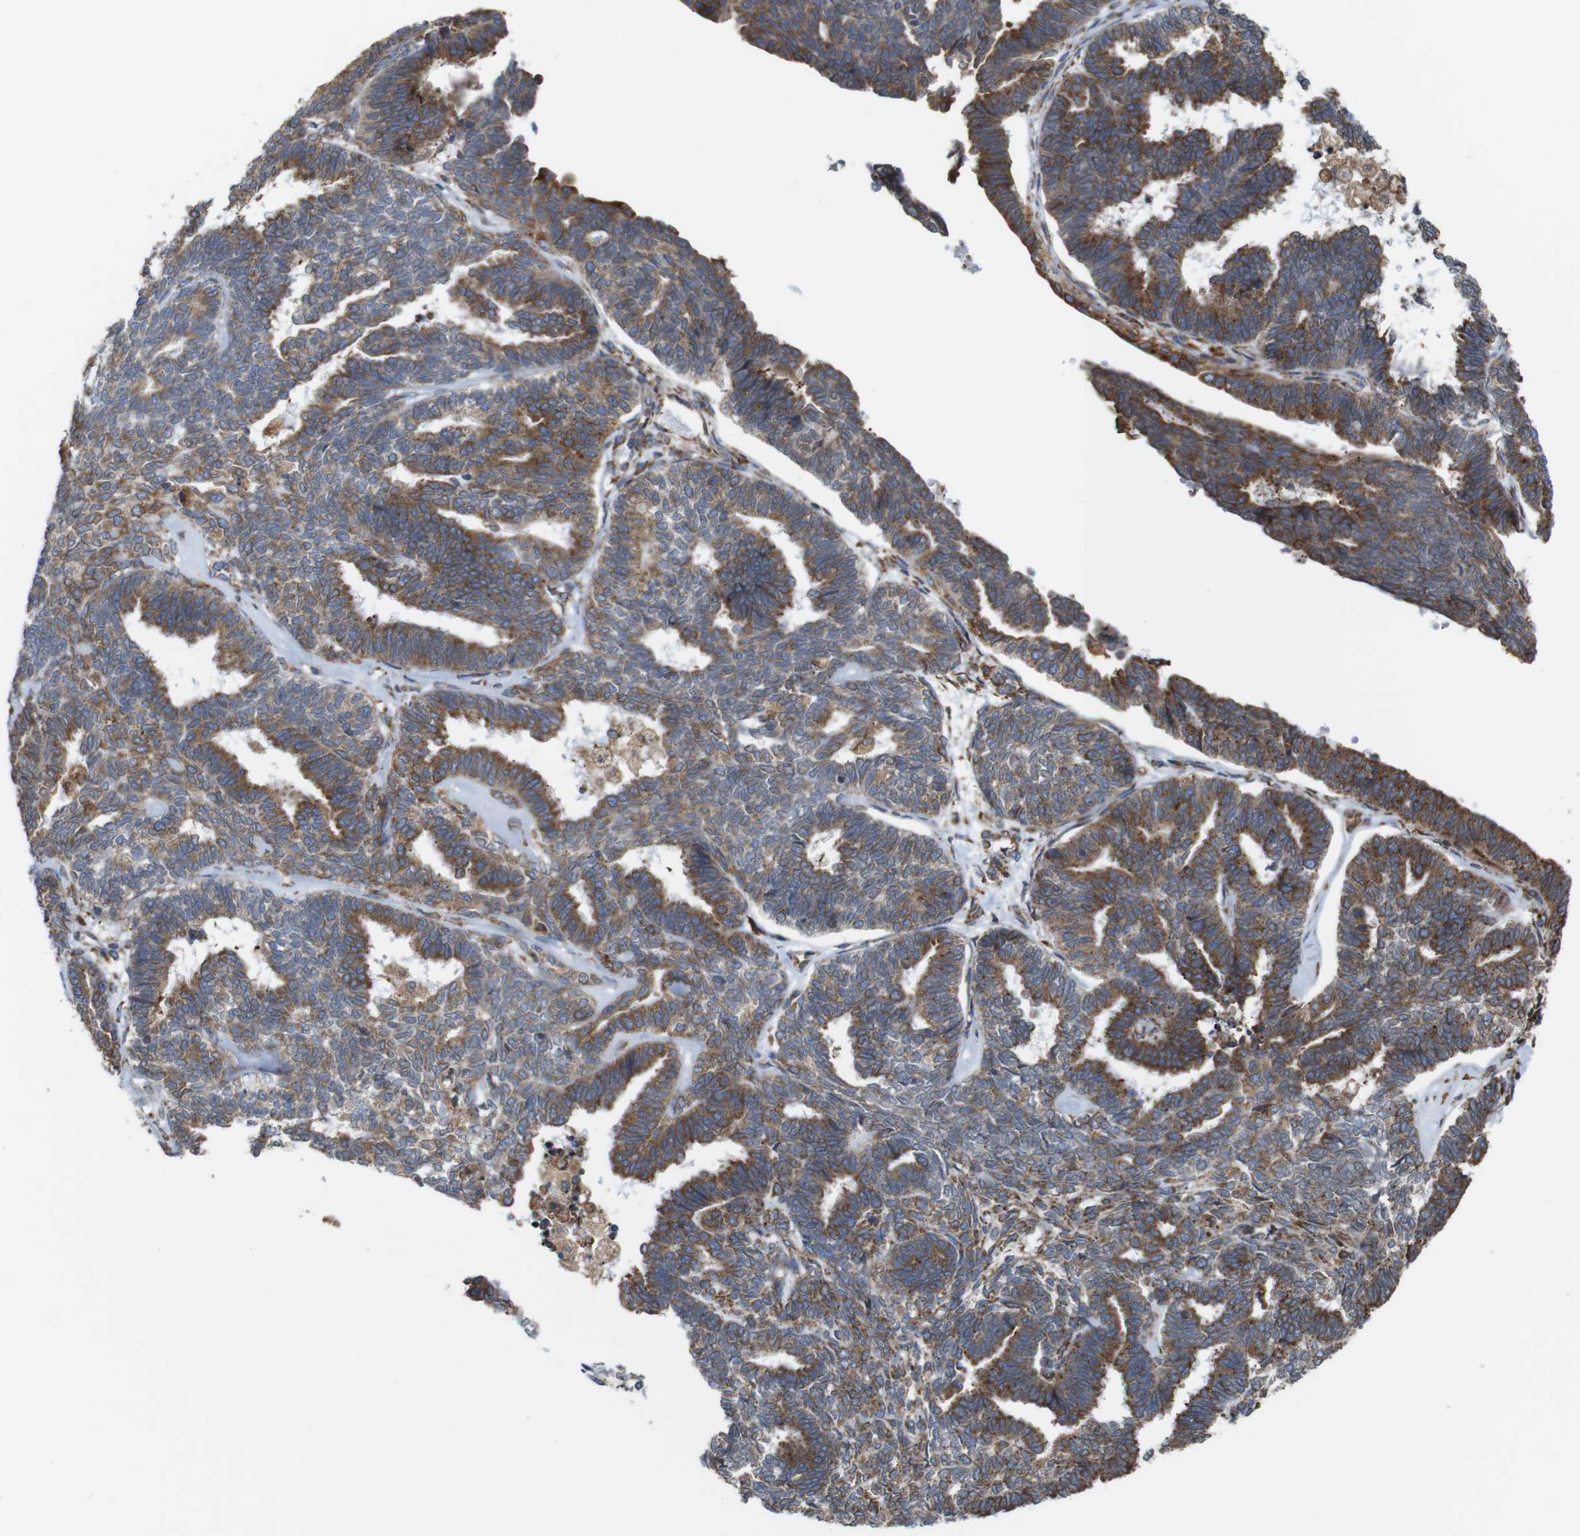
{"staining": {"intensity": "moderate", "quantity": ">75%", "location": "cytoplasmic/membranous"}, "tissue": "endometrial cancer", "cell_type": "Tumor cells", "image_type": "cancer", "snomed": [{"axis": "morphology", "description": "Adenocarcinoma, NOS"}, {"axis": "topography", "description": "Endometrium"}], "caption": "Endometrial cancer stained with immunohistochemistry (IHC) demonstrates moderate cytoplasmic/membranous positivity in approximately >75% of tumor cells.", "gene": "UGGT1", "patient": {"sex": "female", "age": 70}}